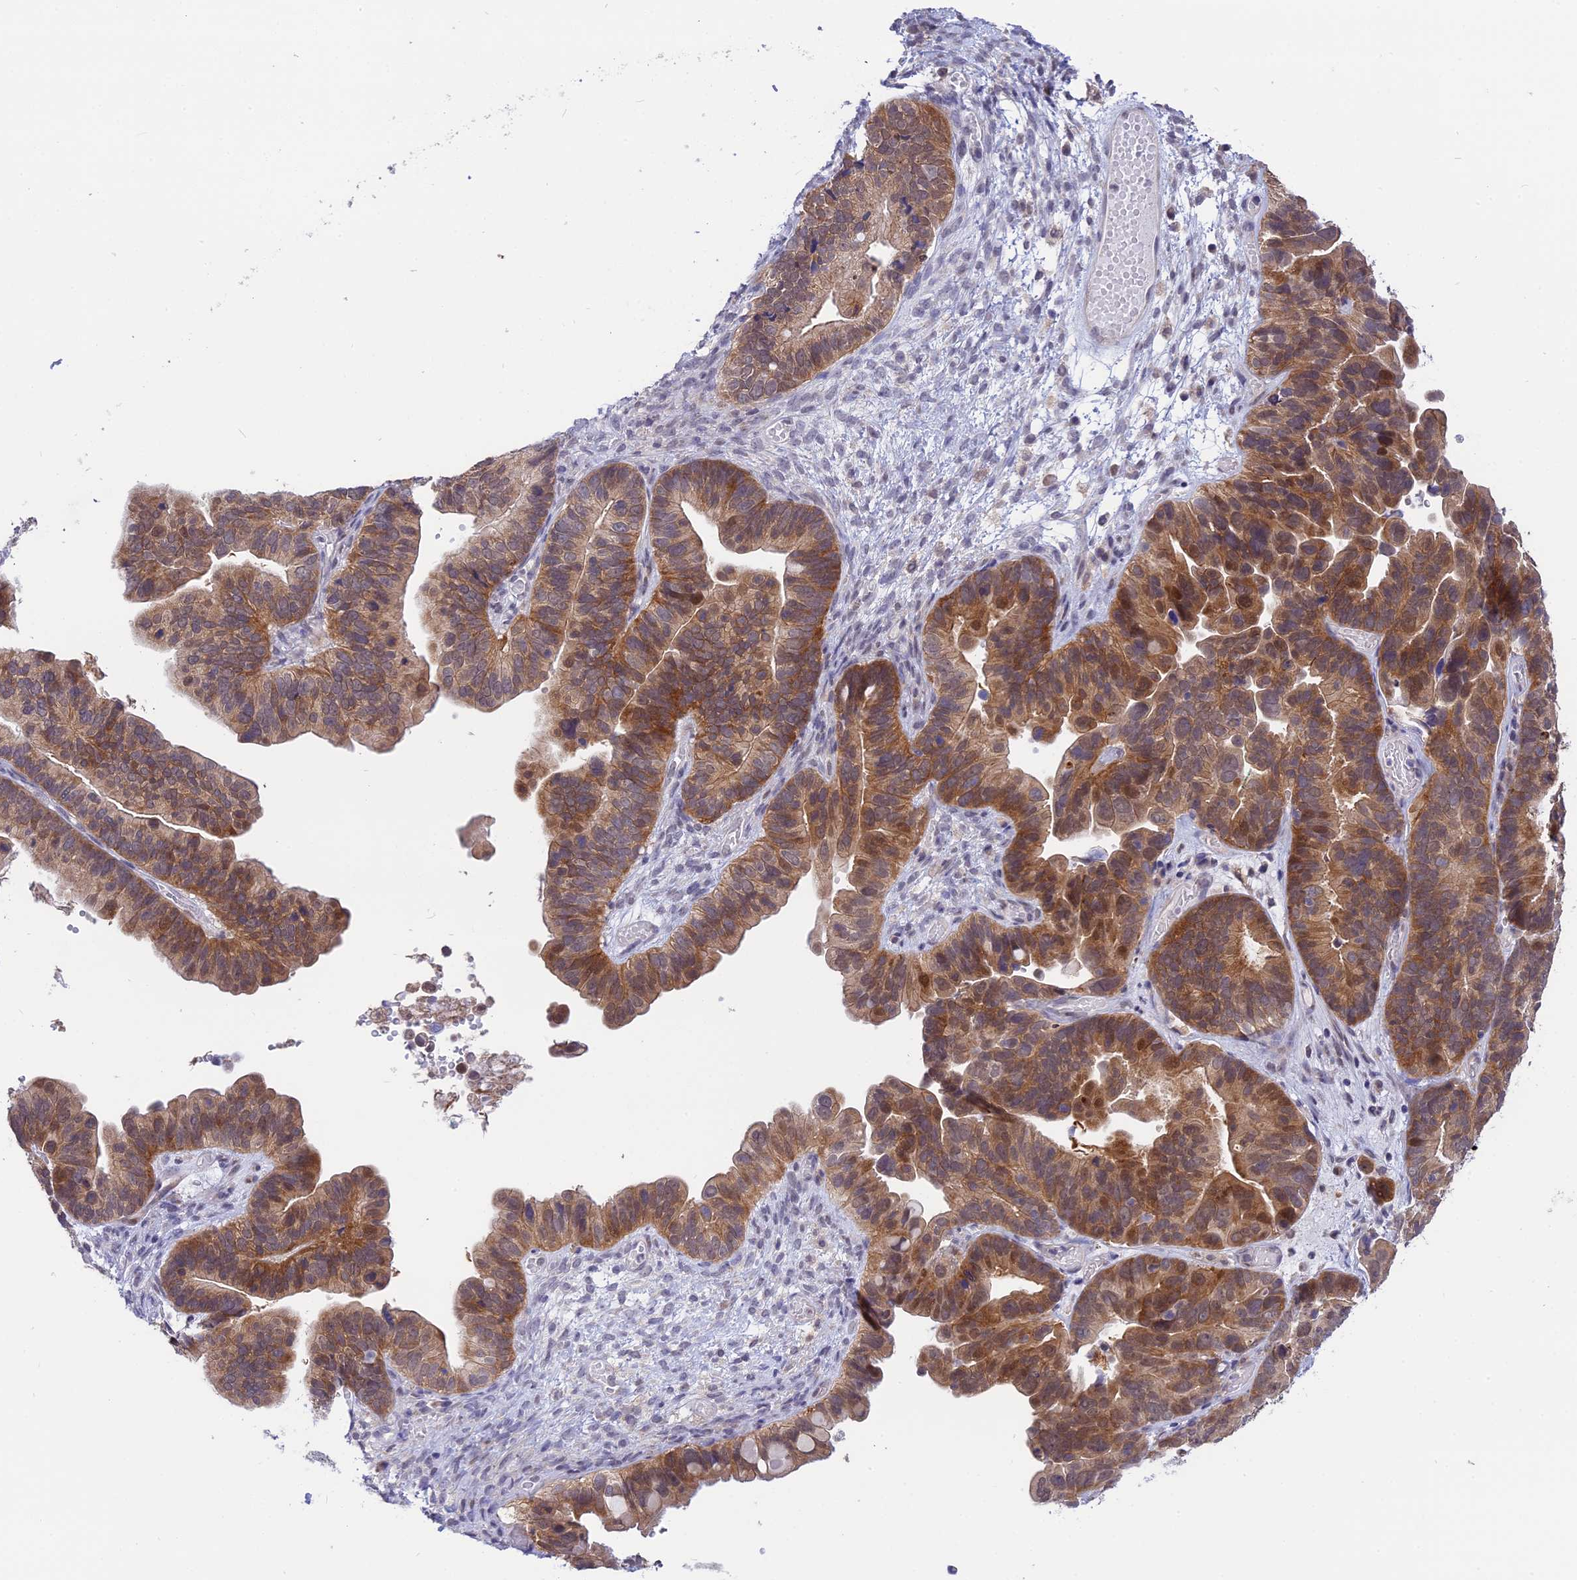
{"staining": {"intensity": "moderate", "quantity": "25%-75%", "location": "cytoplasmic/membranous,nuclear"}, "tissue": "ovarian cancer", "cell_type": "Tumor cells", "image_type": "cancer", "snomed": [{"axis": "morphology", "description": "Cystadenocarcinoma, serous, NOS"}, {"axis": "topography", "description": "Ovary"}], "caption": "Immunohistochemical staining of human serous cystadenocarcinoma (ovarian) exhibits medium levels of moderate cytoplasmic/membranous and nuclear expression in approximately 25%-75% of tumor cells.", "gene": "KCTD14", "patient": {"sex": "female", "age": 56}}